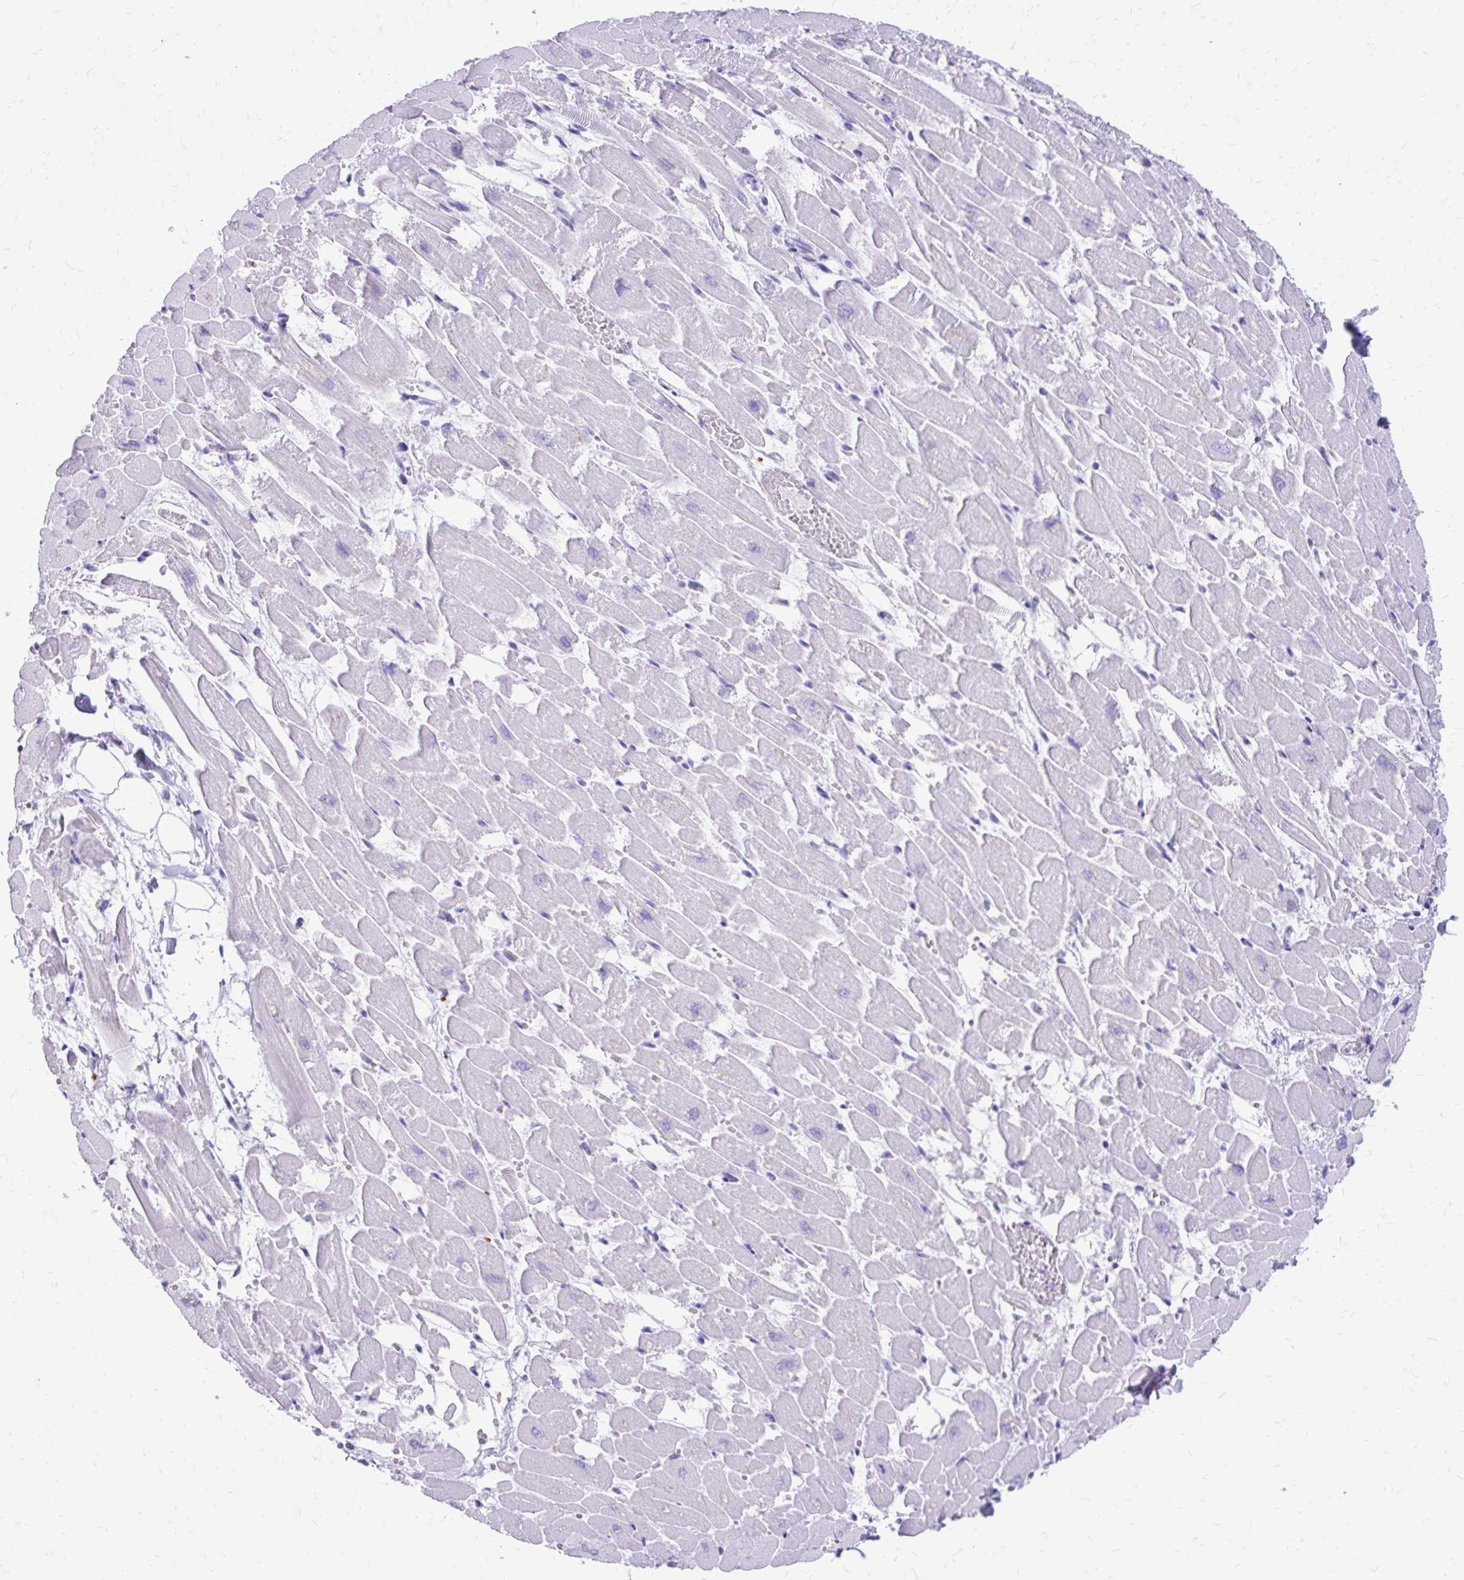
{"staining": {"intensity": "negative", "quantity": "none", "location": "none"}, "tissue": "heart muscle", "cell_type": "Cardiomyocytes", "image_type": "normal", "snomed": [{"axis": "morphology", "description": "Normal tissue, NOS"}, {"axis": "topography", "description": "Heart"}], "caption": "A micrograph of human heart muscle is negative for staining in cardiomyocytes. Nuclei are stained in blue.", "gene": "SATL1", "patient": {"sex": "female", "age": 52}}